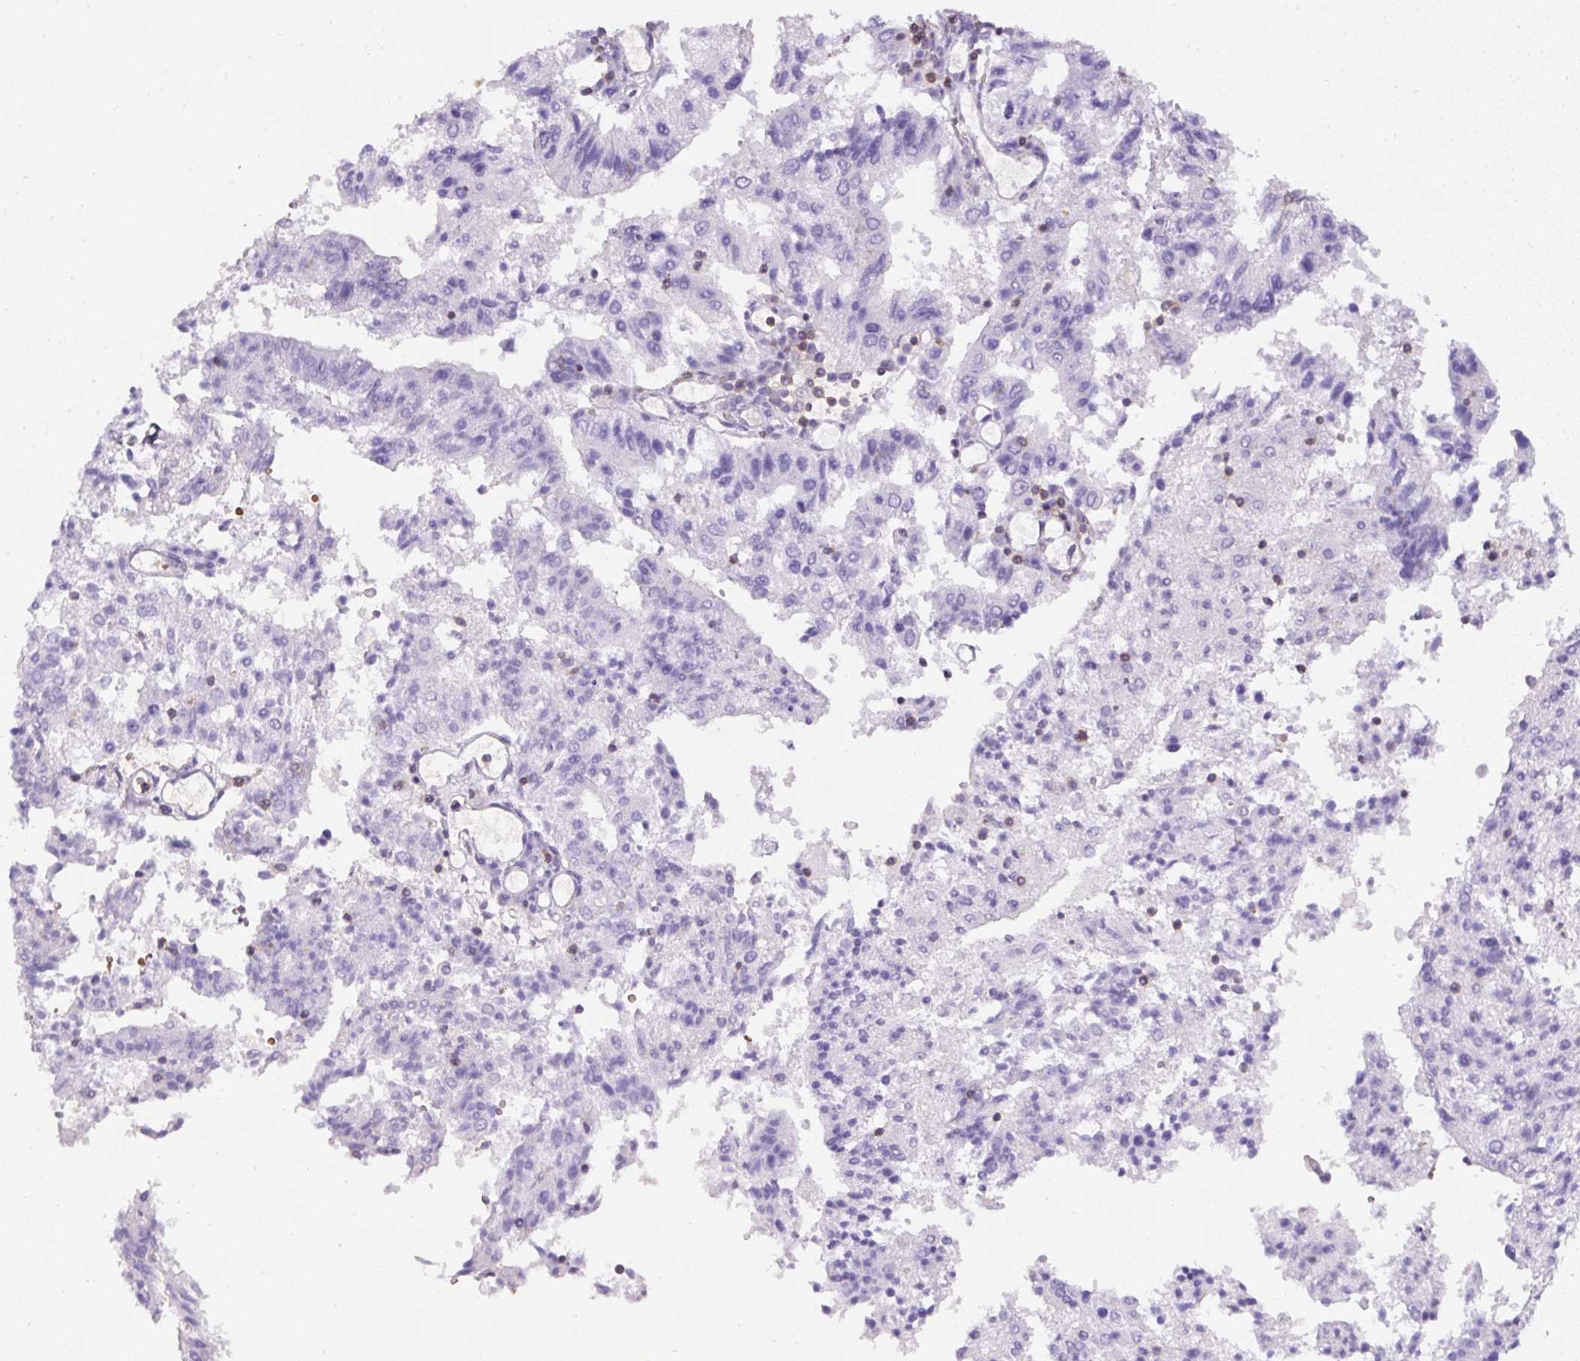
{"staining": {"intensity": "negative", "quantity": "none", "location": "none"}, "tissue": "endometrial cancer", "cell_type": "Tumor cells", "image_type": "cancer", "snomed": [{"axis": "morphology", "description": "Adenocarcinoma, NOS"}, {"axis": "topography", "description": "Endometrium"}], "caption": "A histopathology image of endometrial cancer (adenocarcinoma) stained for a protein shows no brown staining in tumor cells.", "gene": "FAM228B", "patient": {"sex": "female", "age": 82}}